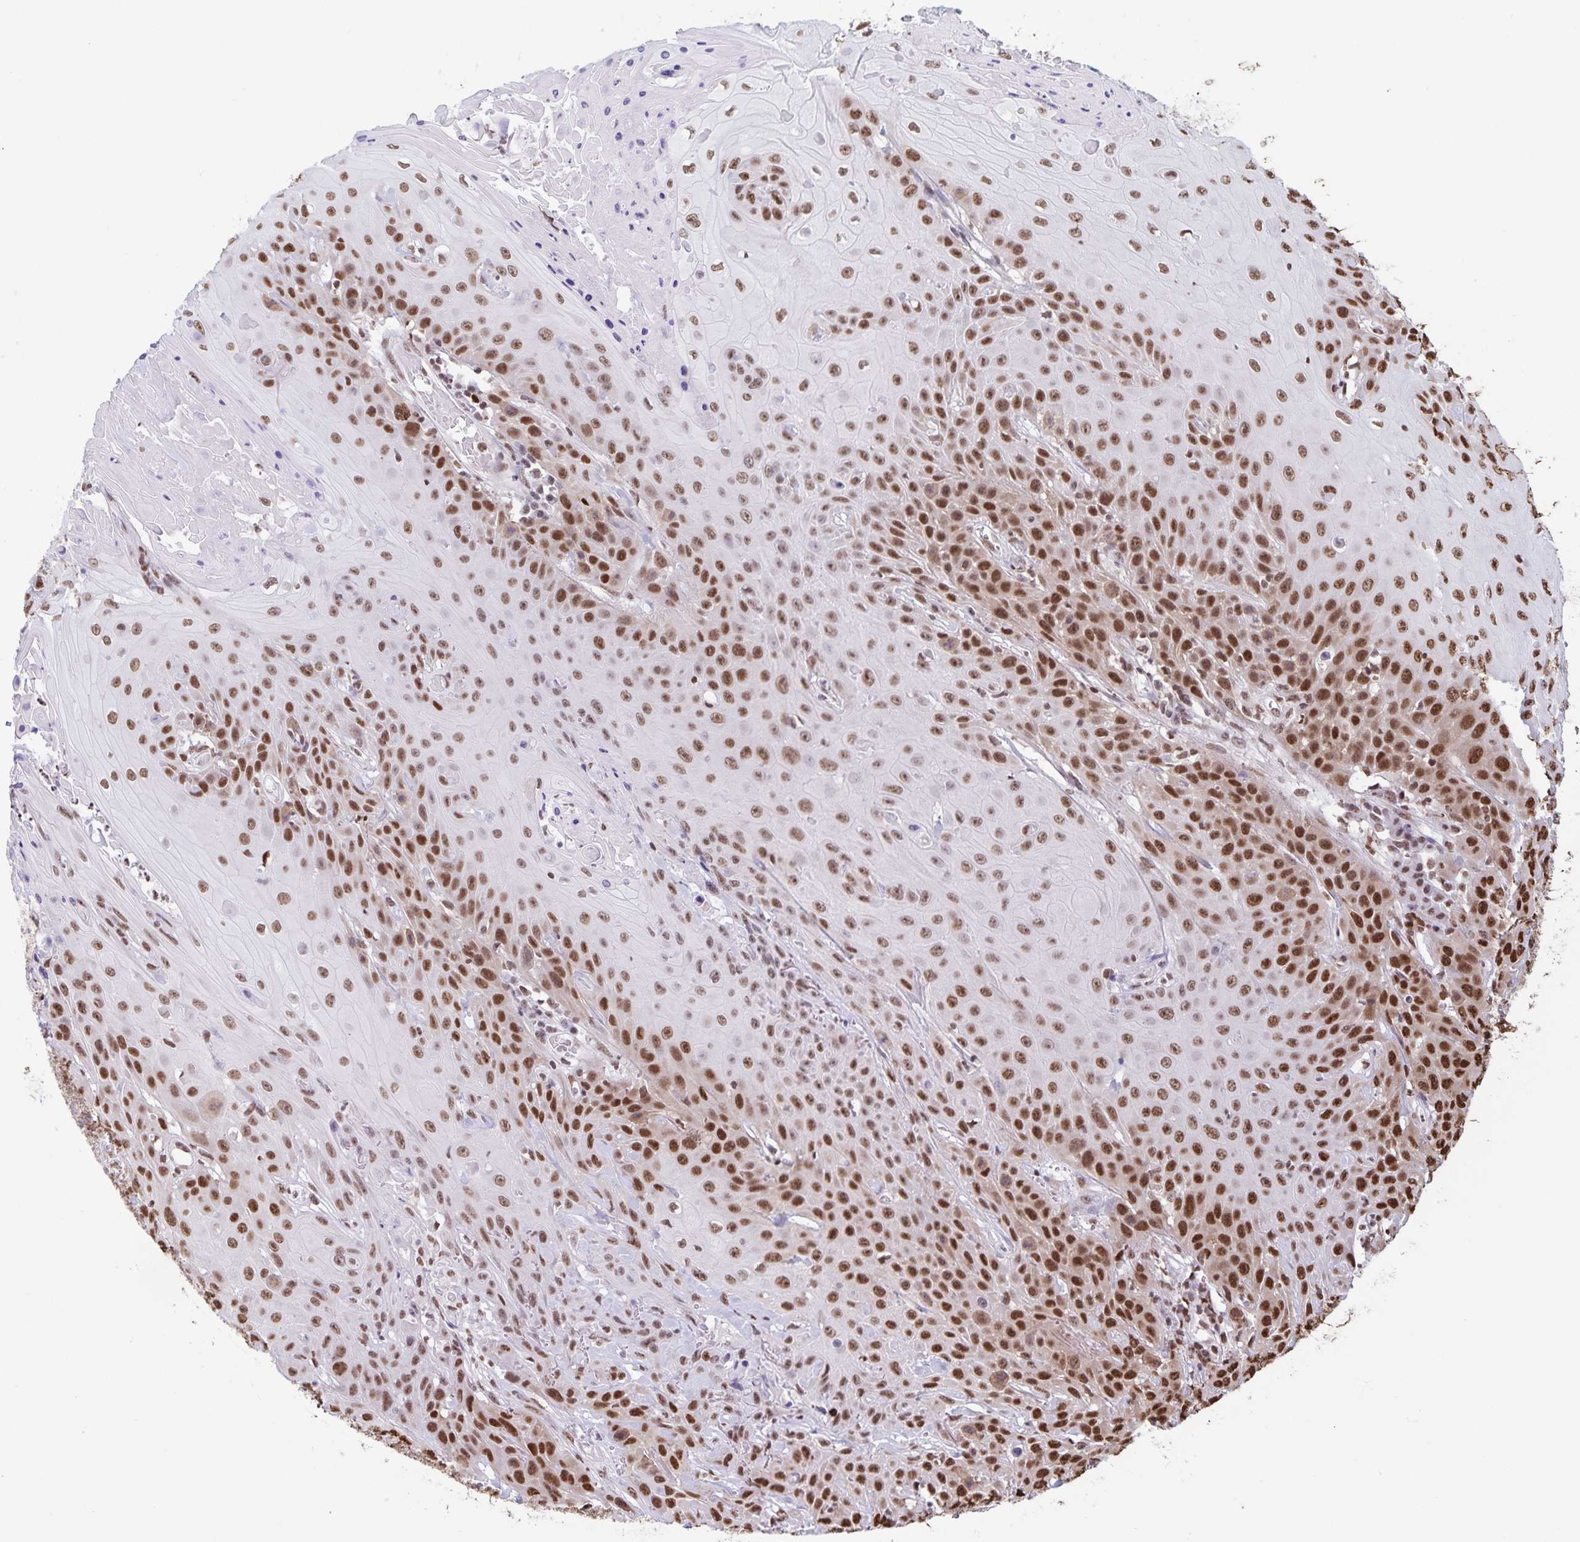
{"staining": {"intensity": "moderate", "quantity": ">75%", "location": "nuclear"}, "tissue": "head and neck cancer", "cell_type": "Tumor cells", "image_type": "cancer", "snomed": [{"axis": "morphology", "description": "Squamous cell carcinoma, NOS"}, {"axis": "topography", "description": "Skin"}, {"axis": "topography", "description": "Head-Neck"}], "caption": "Human head and neck cancer (squamous cell carcinoma) stained for a protein (brown) displays moderate nuclear positive positivity in about >75% of tumor cells.", "gene": "DUT", "patient": {"sex": "male", "age": 80}}